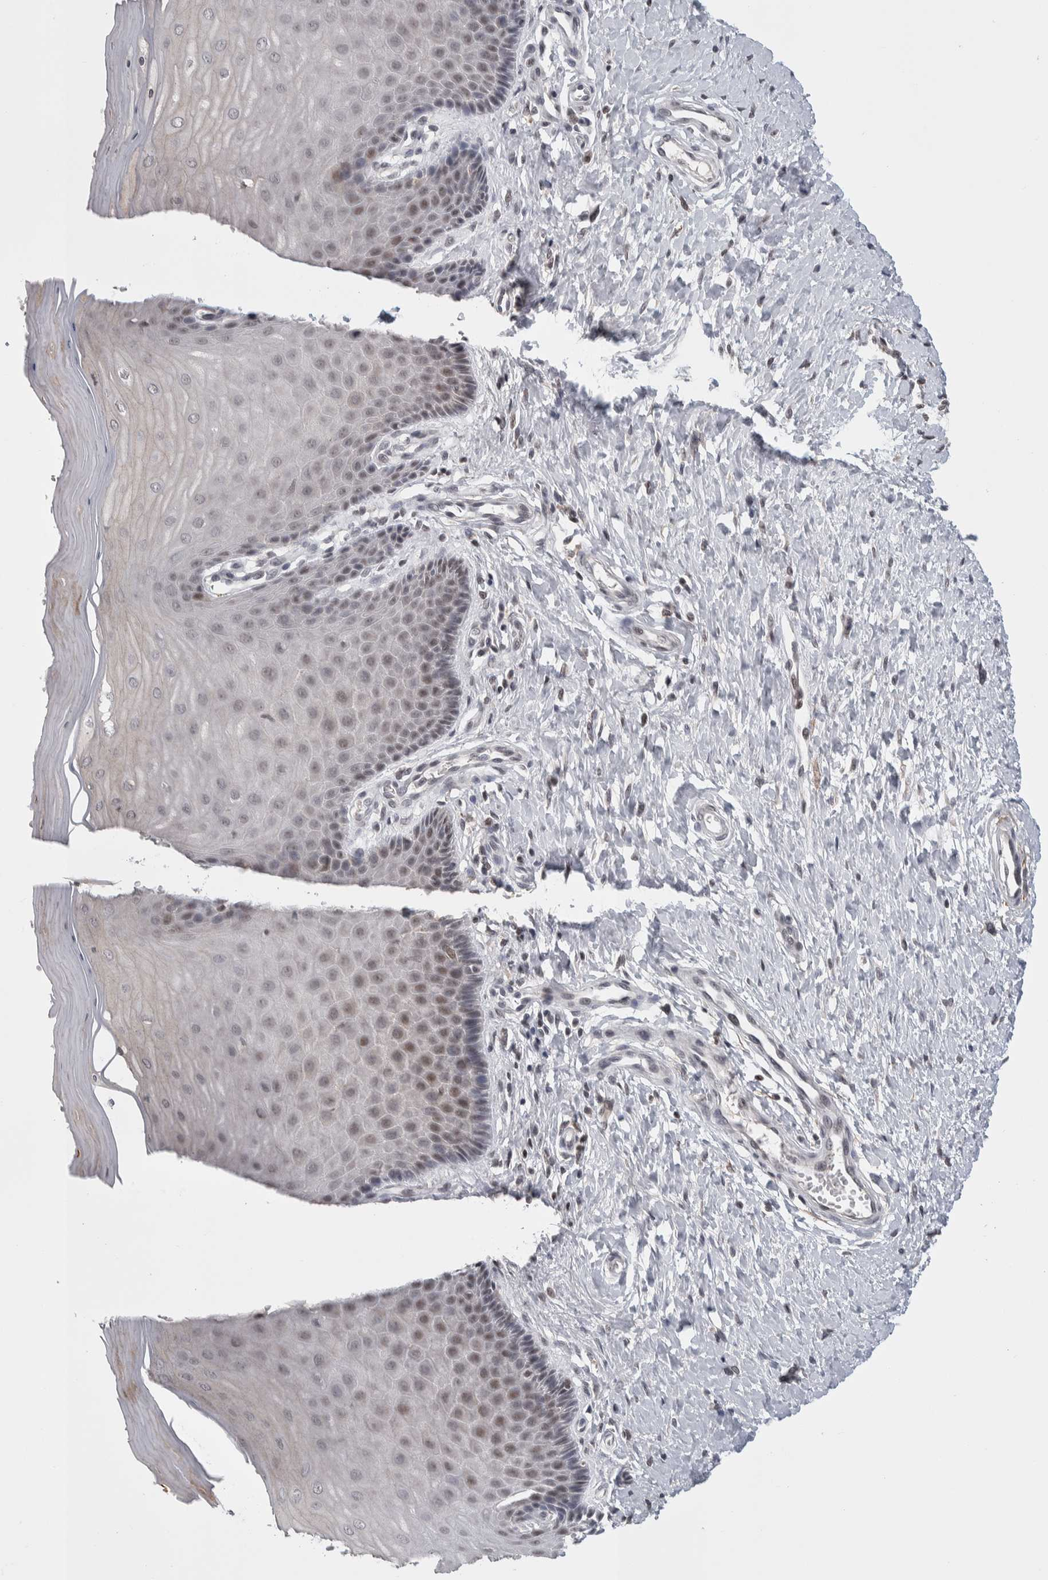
{"staining": {"intensity": "negative", "quantity": "none", "location": "none"}, "tissue": "cervix", "cell_type": "Glandular cells", "image_type": "normal", "snomed": [{"axis": "morphology", "description": "Normal tissue, NOS"}, {"axis": "topography", "description": "Cervix"}], "caption": "Protein analysis of benign cervix displays no significant staining in glandular cells.", "gene": "ZSCAN21", "patient": {"sex": "female", "age": 55}}